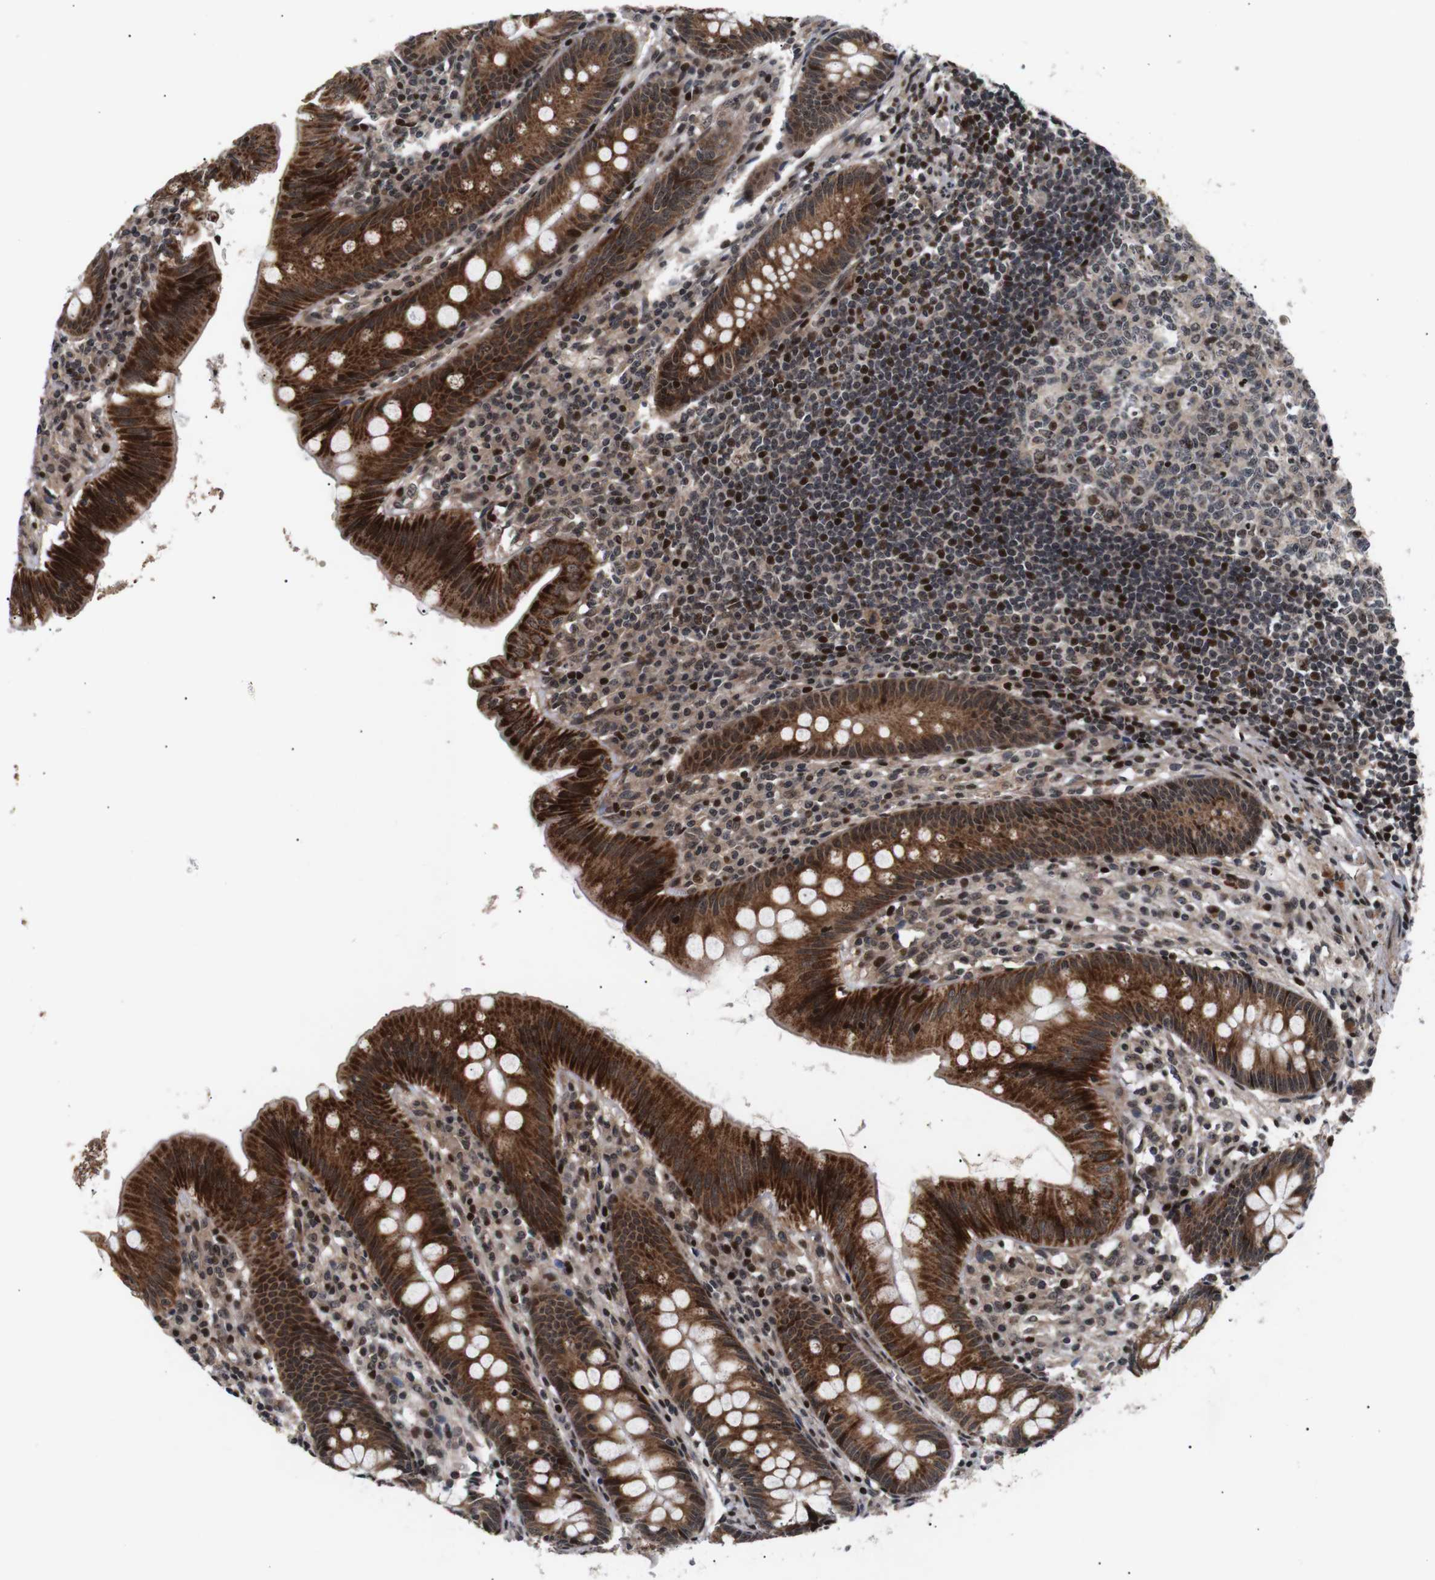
{"staining": {"intensity": "strong", "quantity": ">75%", "location": "cytoplasmic/membranous"}, "tissue": "appendix", "cell_type": "Glandular cells", "image_type": "normal", "snomed": [{"axis": "morphology", "description": "Normal tissue, NOS"}, {"axis": "topography", "description": "Appendix"}], "caption": "Immunohistochemical staining of unremarkable appendix reveals strong cytoplasmic/membranous protein positivity in about >75% of glandular cells. (DAB (3,3'-diaminobenzidine) IHC, brown staining for protein, blue staining for nuclei).", "gene": "KIF23", "patient": {"sex": "male", "age": 56}}